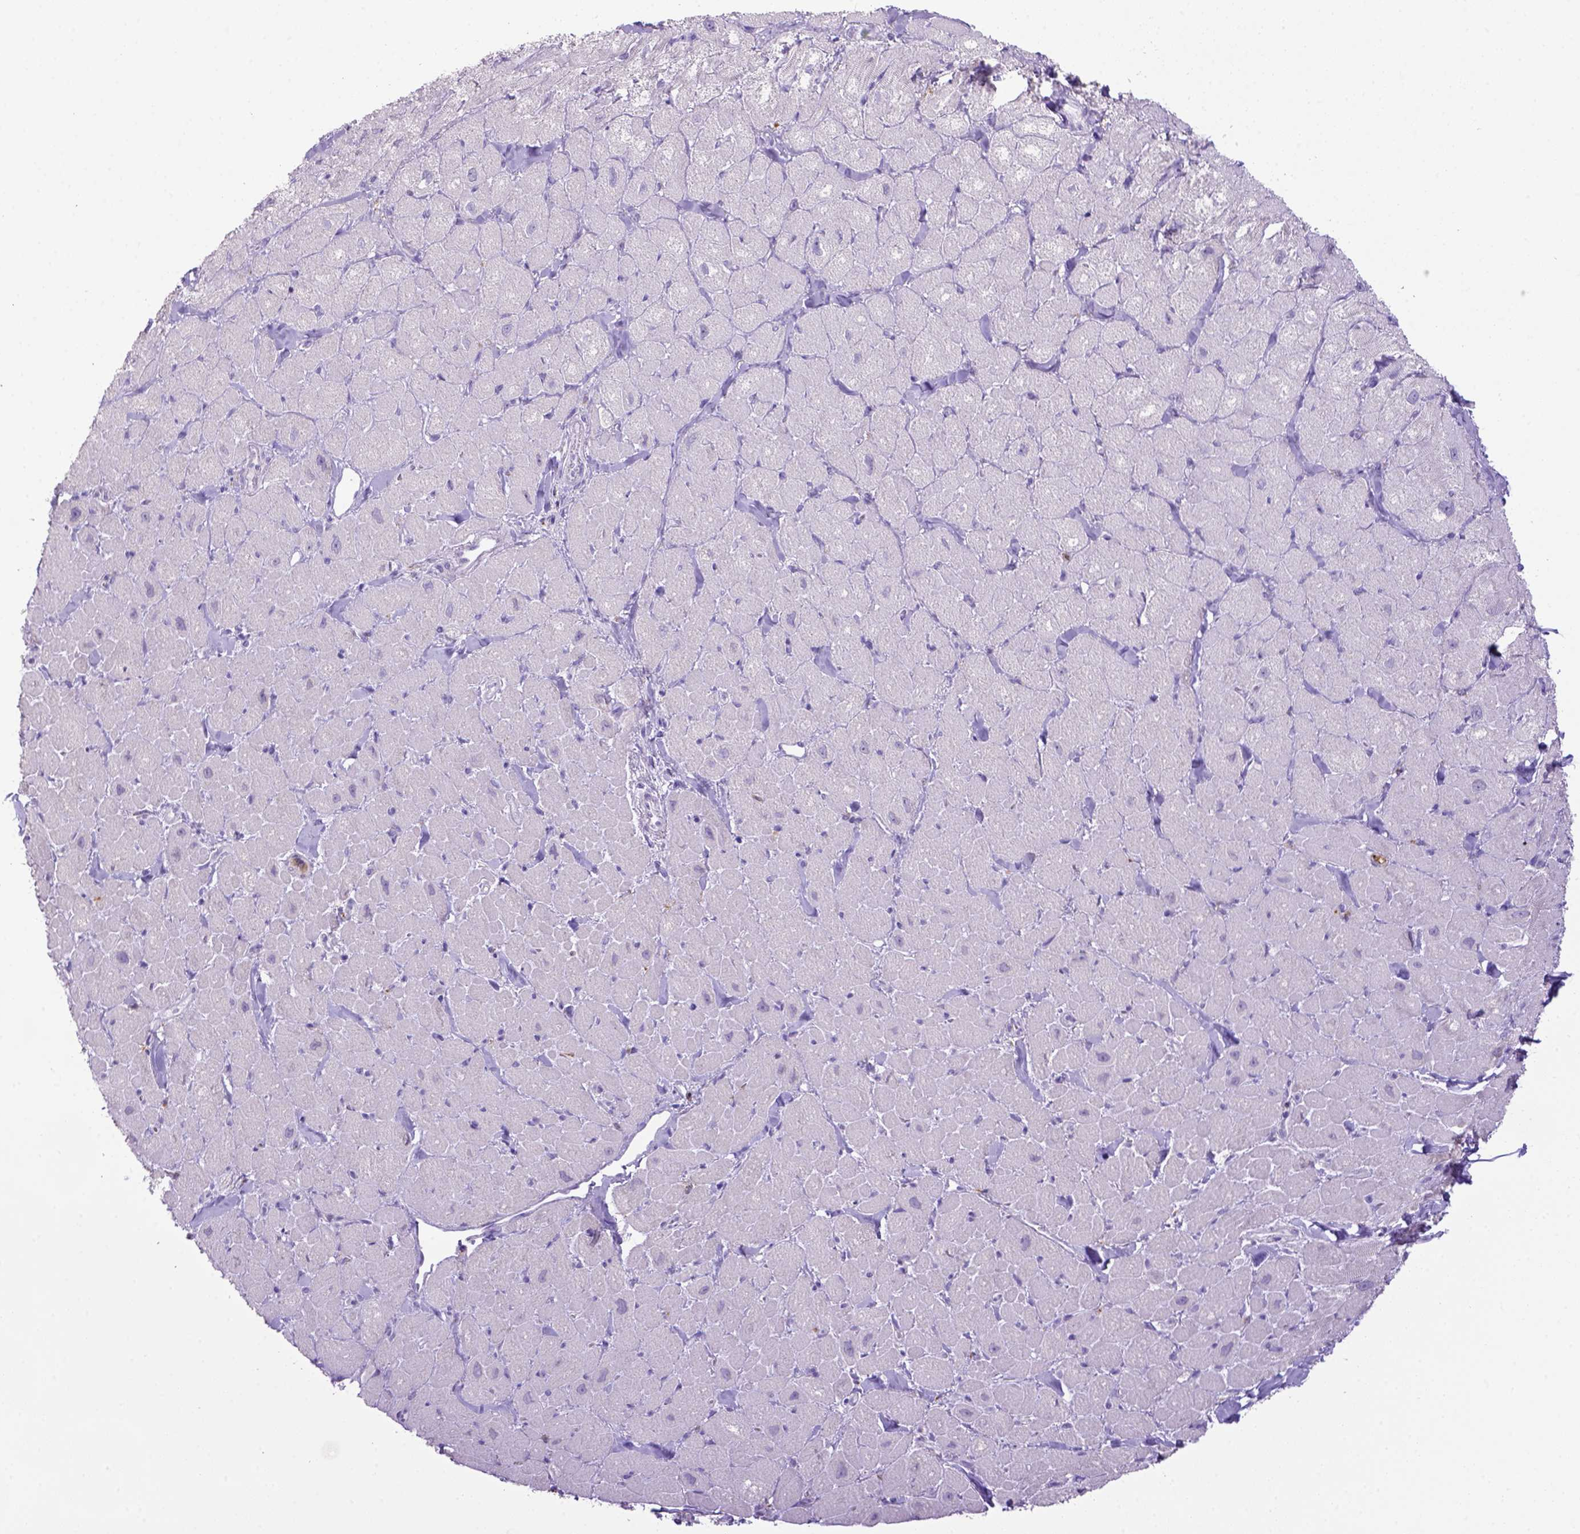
{"staining": {"intensity": "negative", "quantity": "none", "location": "none"}, "tissue": "heart muscle", "cell_type": "Cardiomyocytes", "image_type": "normal", "snomed": [{"axis": "morphology", "description": "Normal tissue, NOS"}, {"axis": "topography", "description": "Heart"}], "caption": "Immunohistochemical staining of normal human heart muscle demonstrates no significant expression in cardiomyocytes. Nuclei are stained in blue.", "gene": "CD68", "patient": {"sex": "male", "age": 60}}